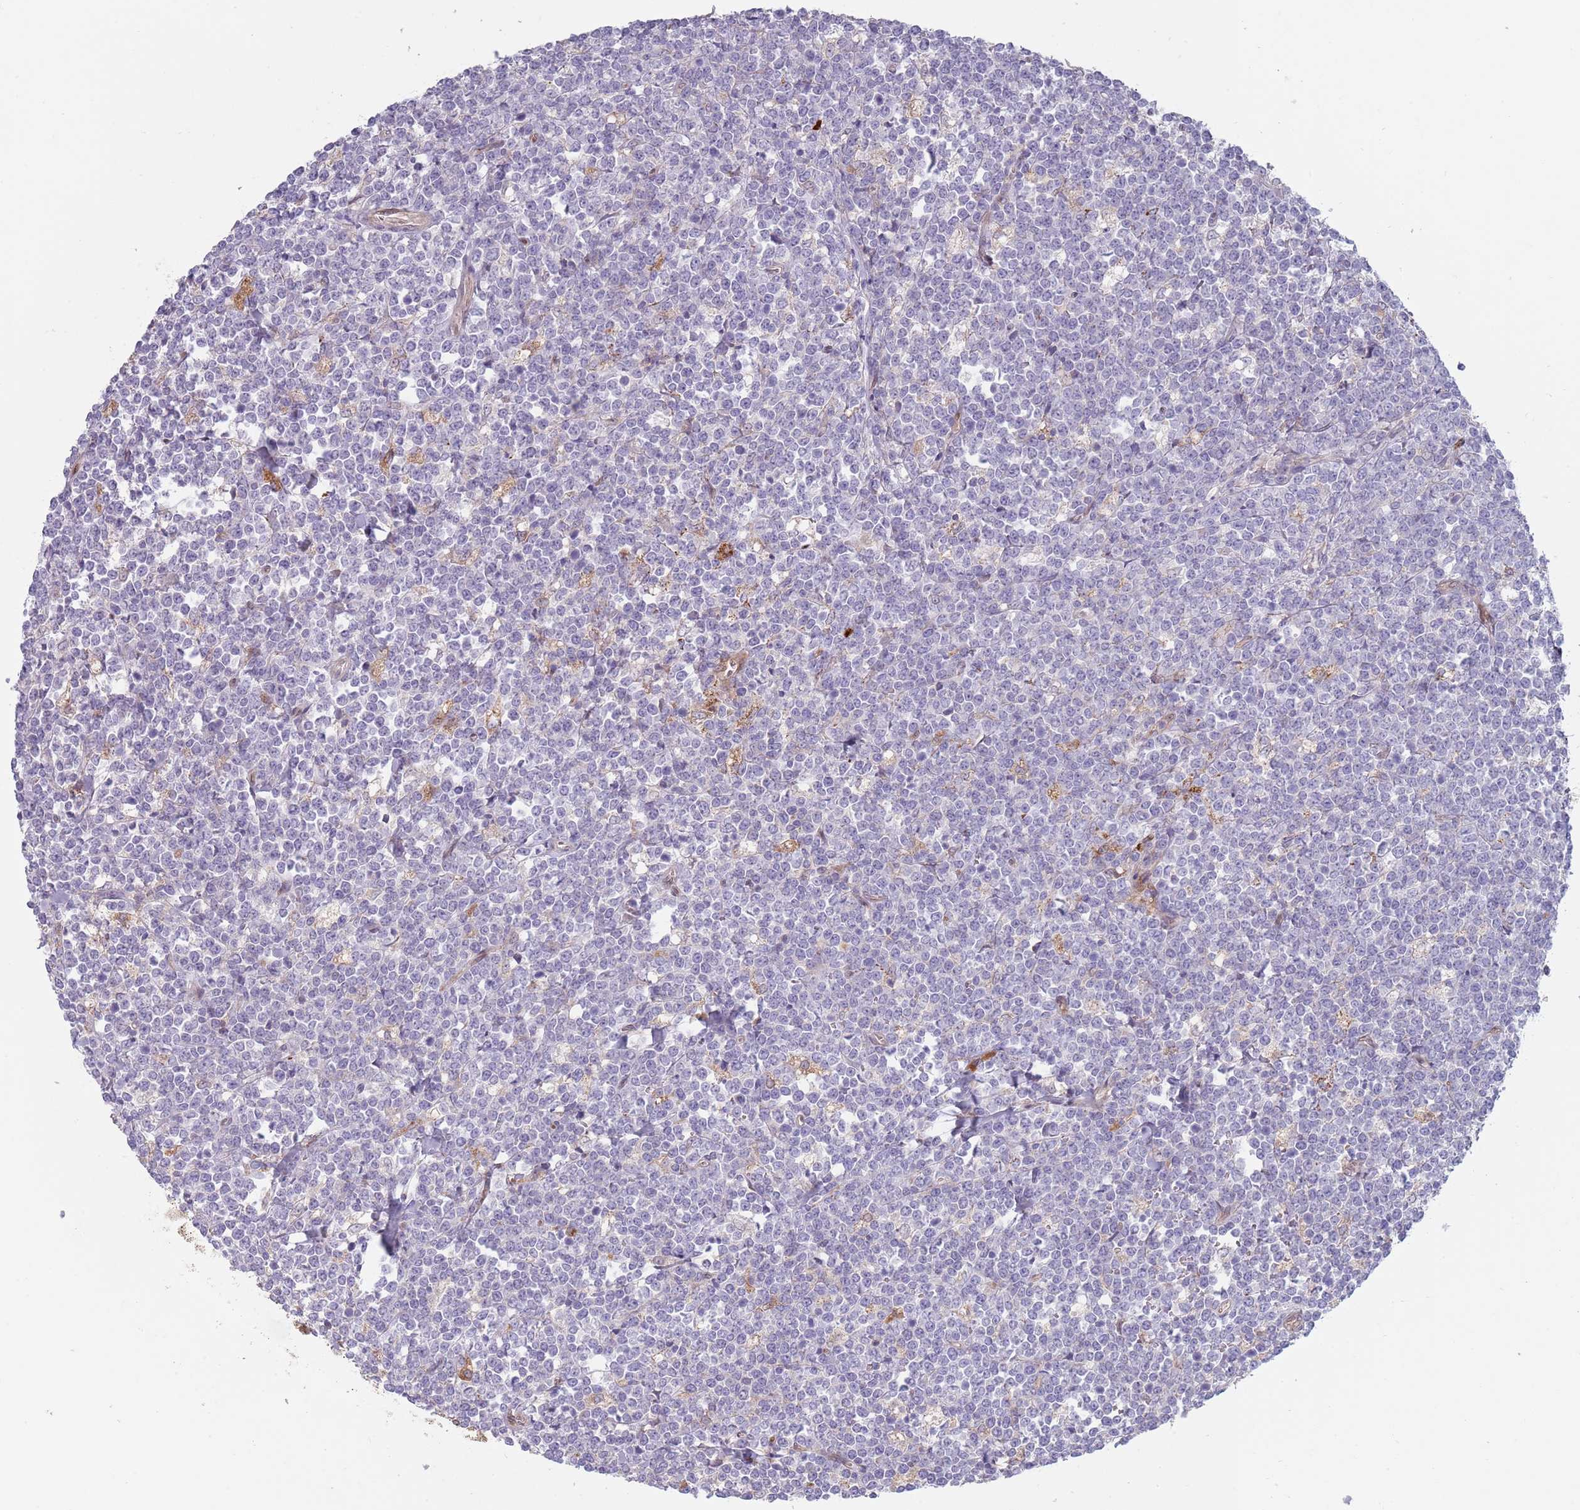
{"staining": {"intensity": "negative", "quantity": "none", "location": "none"}, "tissue": "lymphoma", "cell_type": "Tumor cells", "image_type": "cancer", "snomed": [{"axis": "morphology", "description": "Malignant lymphoma, non-Hodgkin's type, High grade"}, {"axis": "topography", "description": "Small intestine"}], "caption": "DAB (3,3'-diaminobenzidine) immunohistochemical staining of high-grade malignant lymphoma, non-Hodgkin's type displays no significant expression in tumor cells.", "gene": "TYW1", "patient": {"sex": "male", "age": 8}}